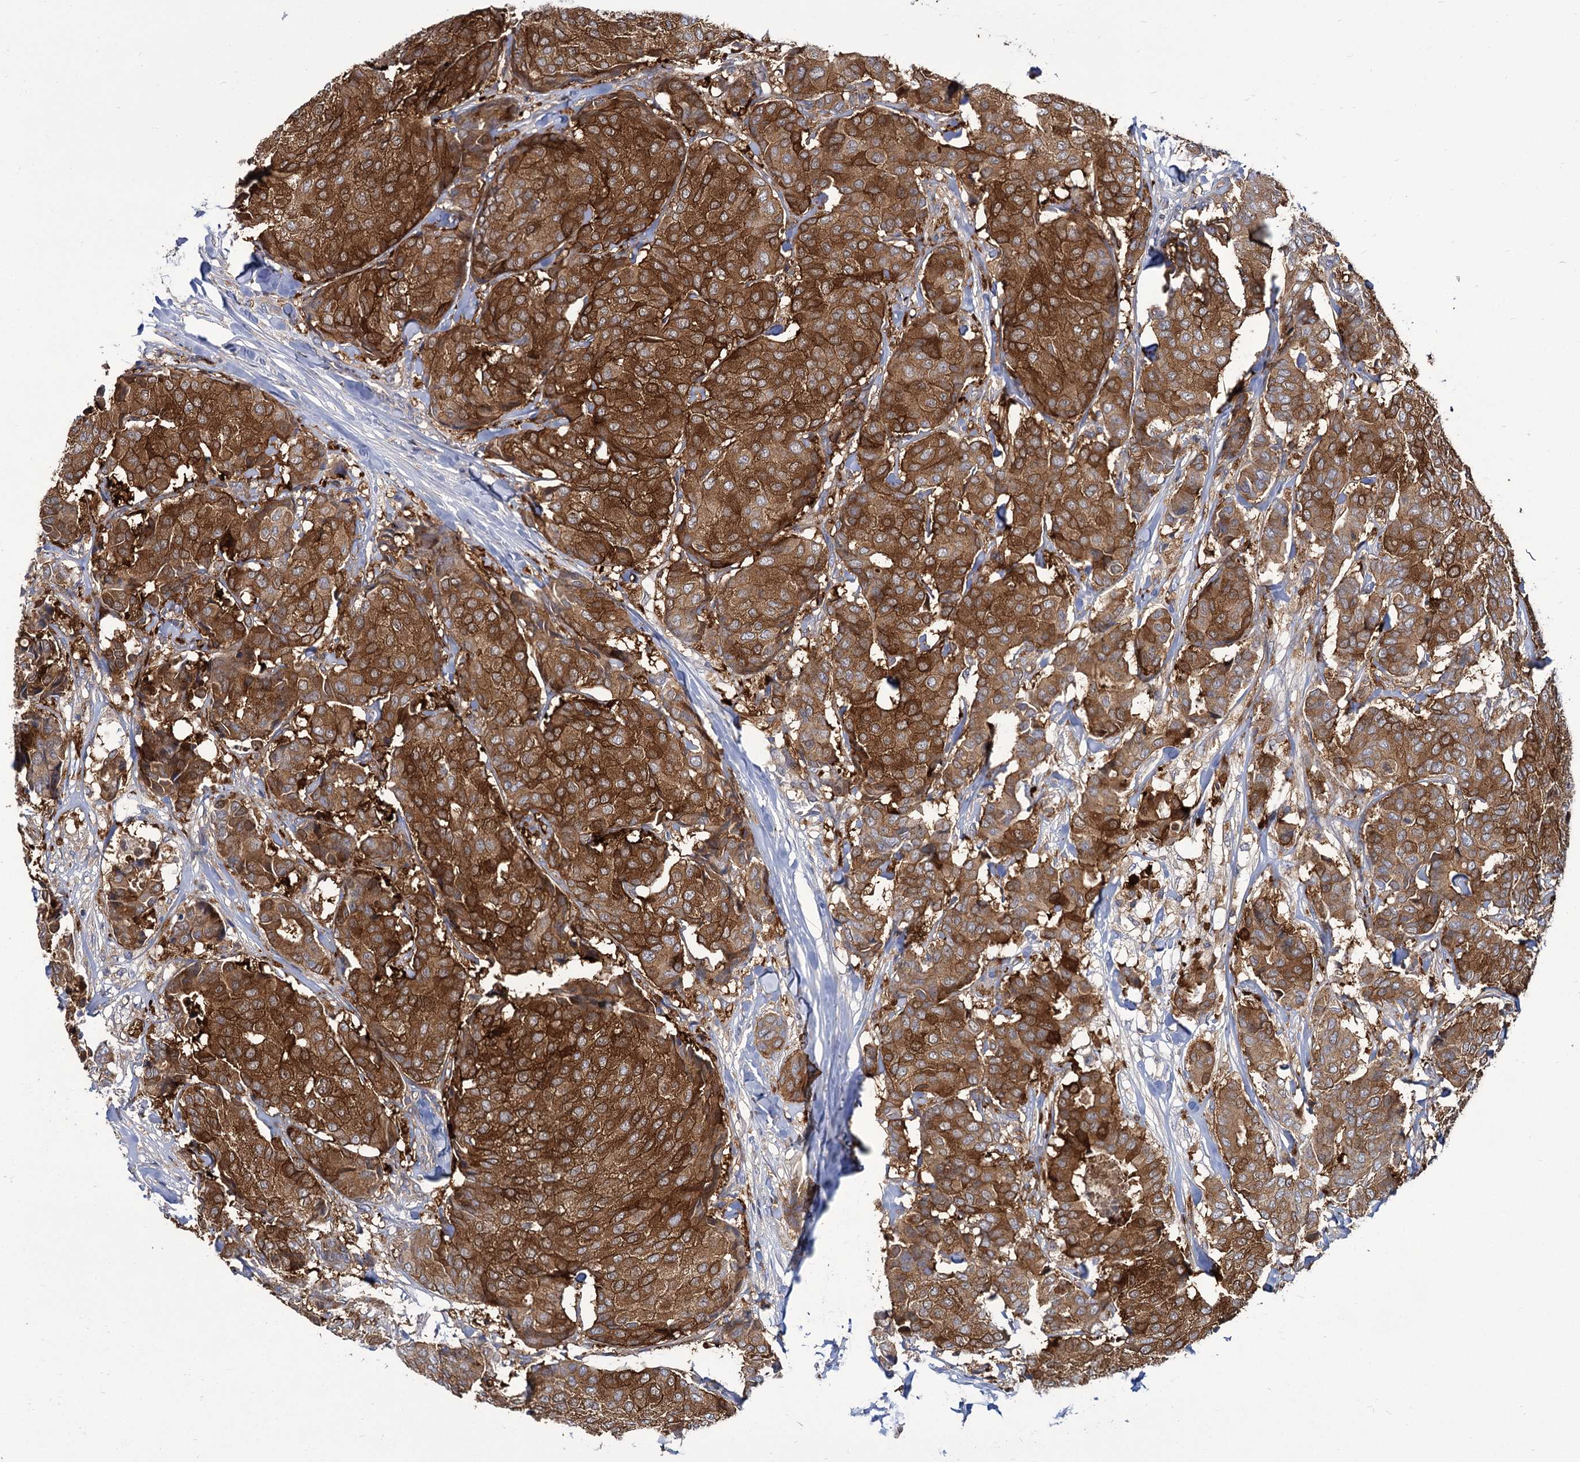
{"staining": {"intensity": "strong", "quantity": ">75%", "location": "cytoplasmic/membranous"}, "tissue": "breast cancer", "cell_type": "Tumor cells", "image_type": "cancer", "snomed": [{"axis": "morphology", "description": "Duct carcinoma"}, {"axis": "topography", "description": "Breast"}], "caption": "IHC of breast invasive ductal carcinoma exhibits high levels of strong cytoplasmic/membranous staining in about >75% of tumor cells. The protein is shown in brown color, while the nuclei are stained blue.", "gene": "GCLC", "patient": {"sex": "female", "age": 75}}